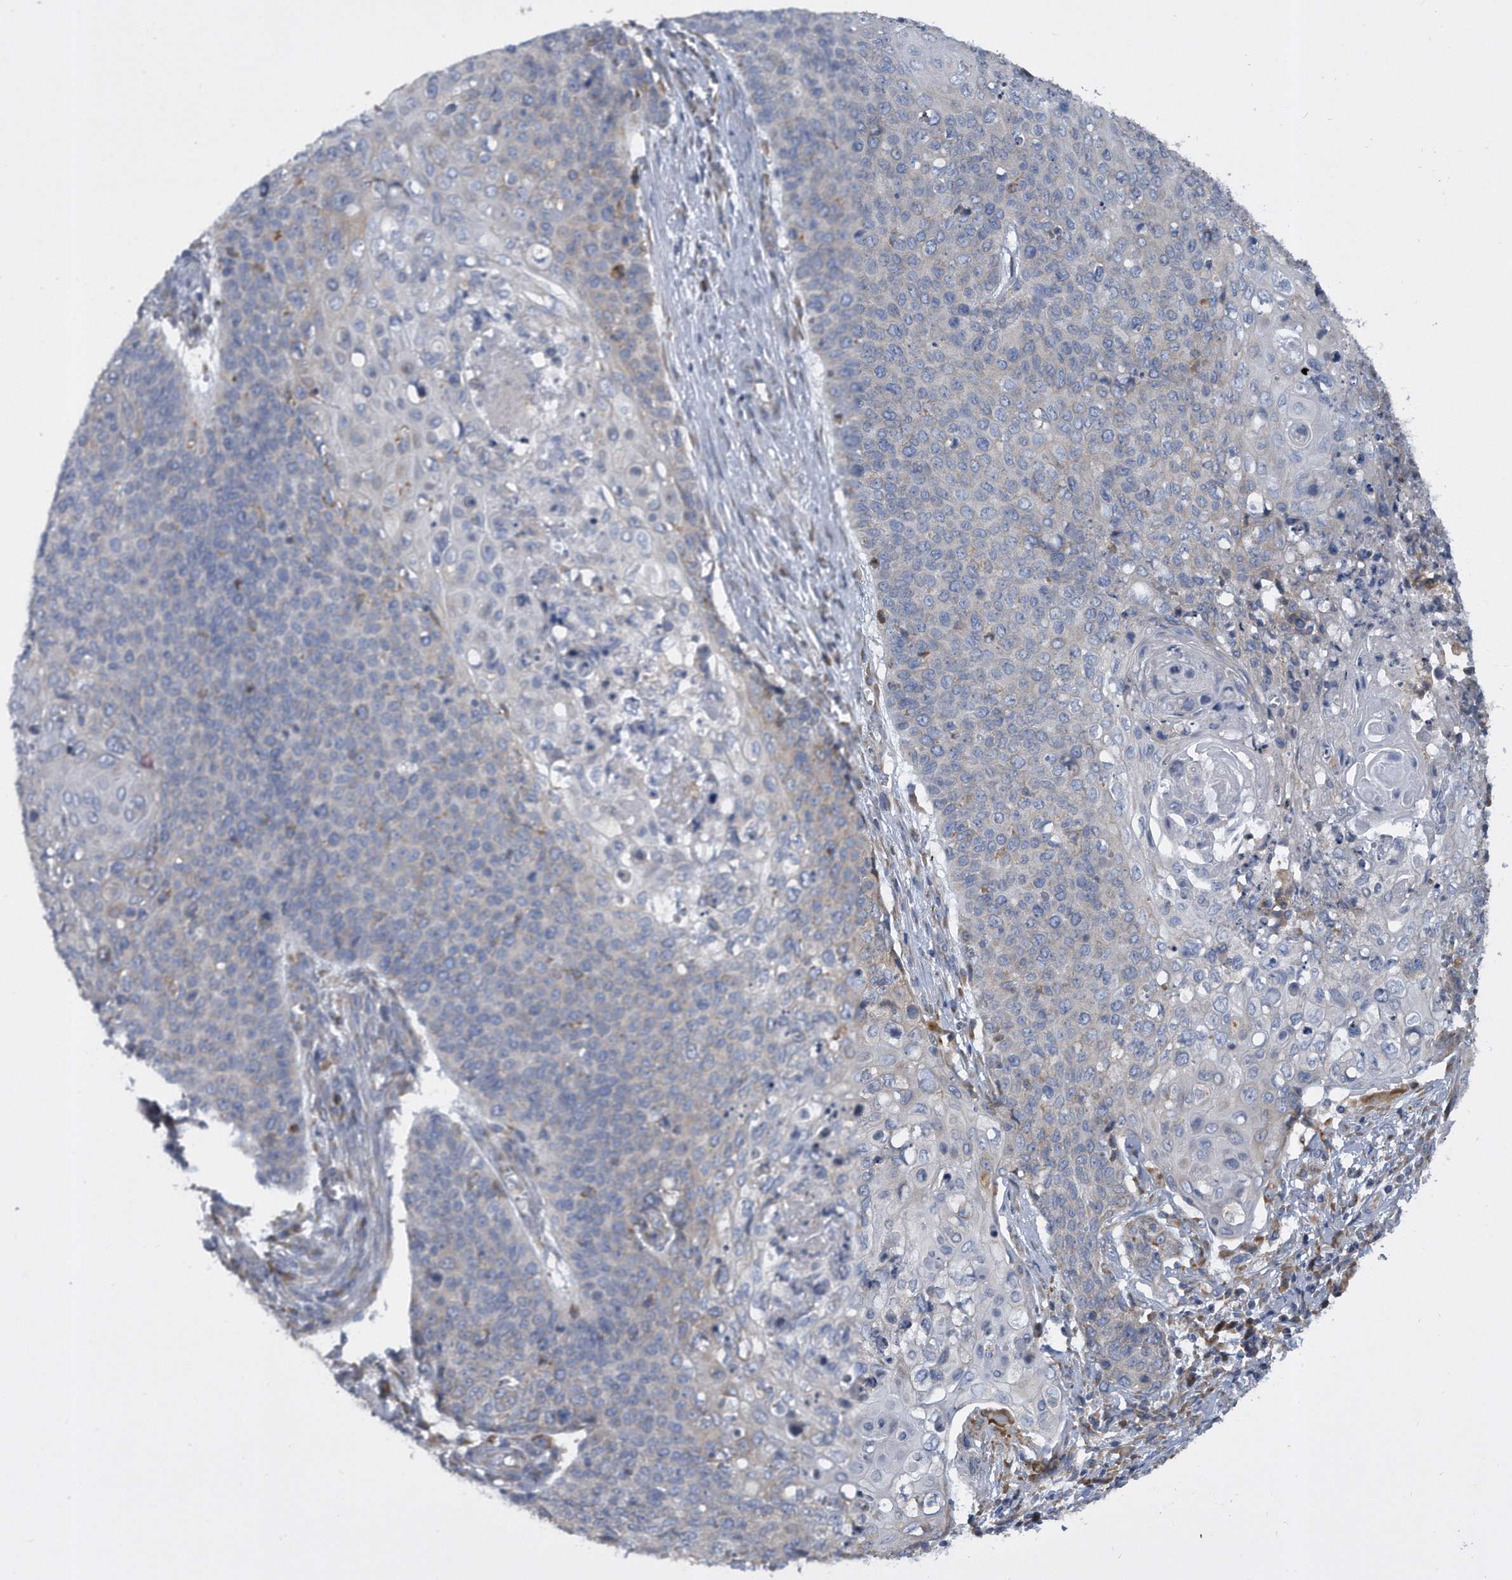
{"staining": {"intensity": "weak", "quantity": "<25%", "location": "cytoplasmic/membranous"}, "tissue": "cervical cancer", "cell_type": "Tumor cells", "image_type": "cancer", "snomed": [{"axis": "morphology", "description": "Squamous cell carcinoma, NOS"}, {"axis": "topography", "description": "Cervix"}], "caption": "This is an IHC photomicrograph of cervical squamous cell carcinoma. There is no expression in tumor cells.", "gene": "CCDC47", "patient": {"sex": "female", "age": 39}}